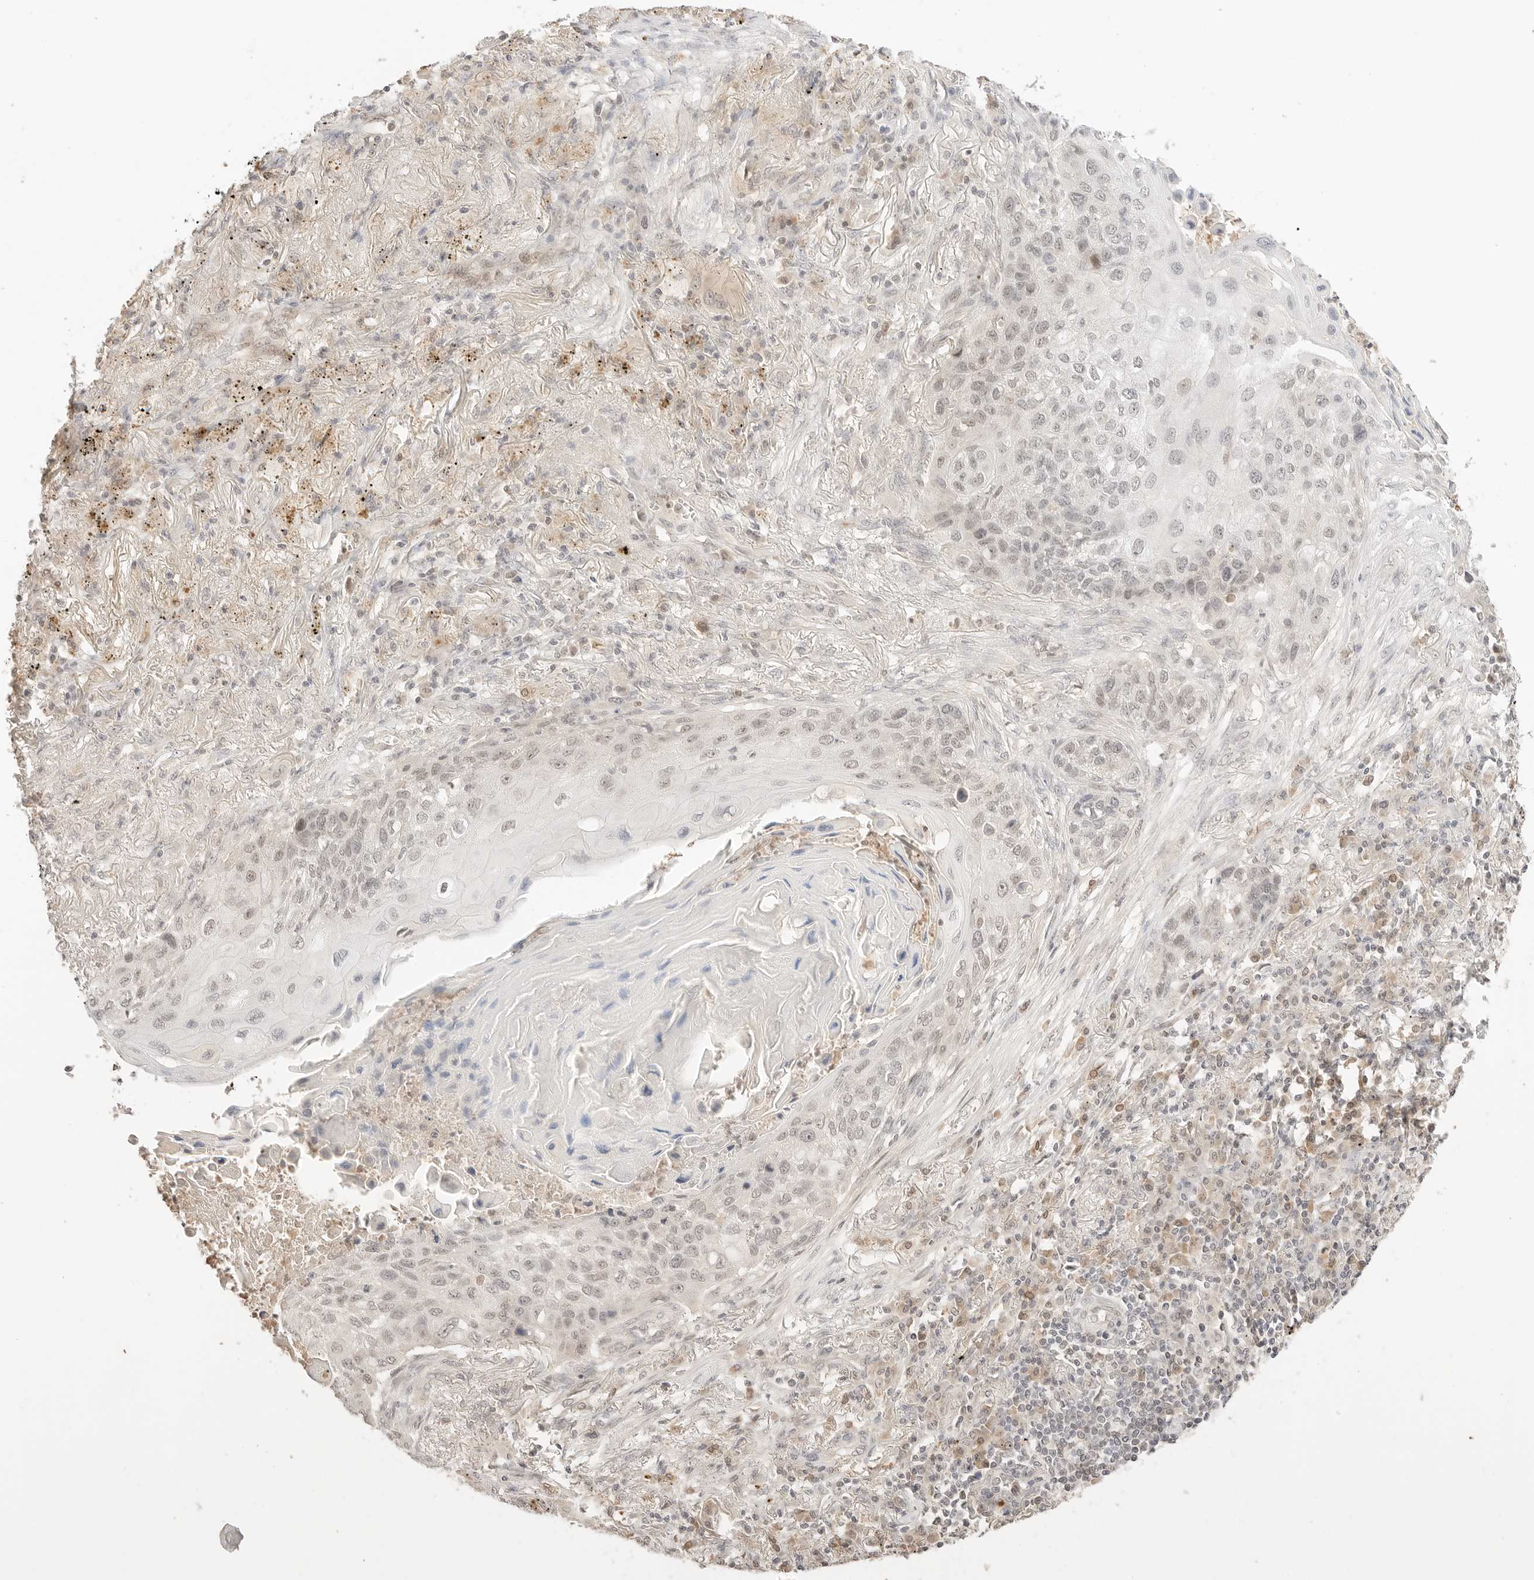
{"staining": {"intensity": "weak", "quantity": "25%-75%", "location": "nuclear"}, "tissue": "lung cancer", "cell_type": "Tumor cells", "image_type": "cancer", "snomed": [{"axis": "morphology", "description": "Squamous cell carcinoma, NOS"}, {"axis": "topography", "description": "Lung"}], "caption": "Human lung cancer (squamous cell carcinoma) stained with a protein marker reveals weak staining in tumor cells.", "gene": "RPS6KL1", "patient": {"sex": "female", "age": 63}}